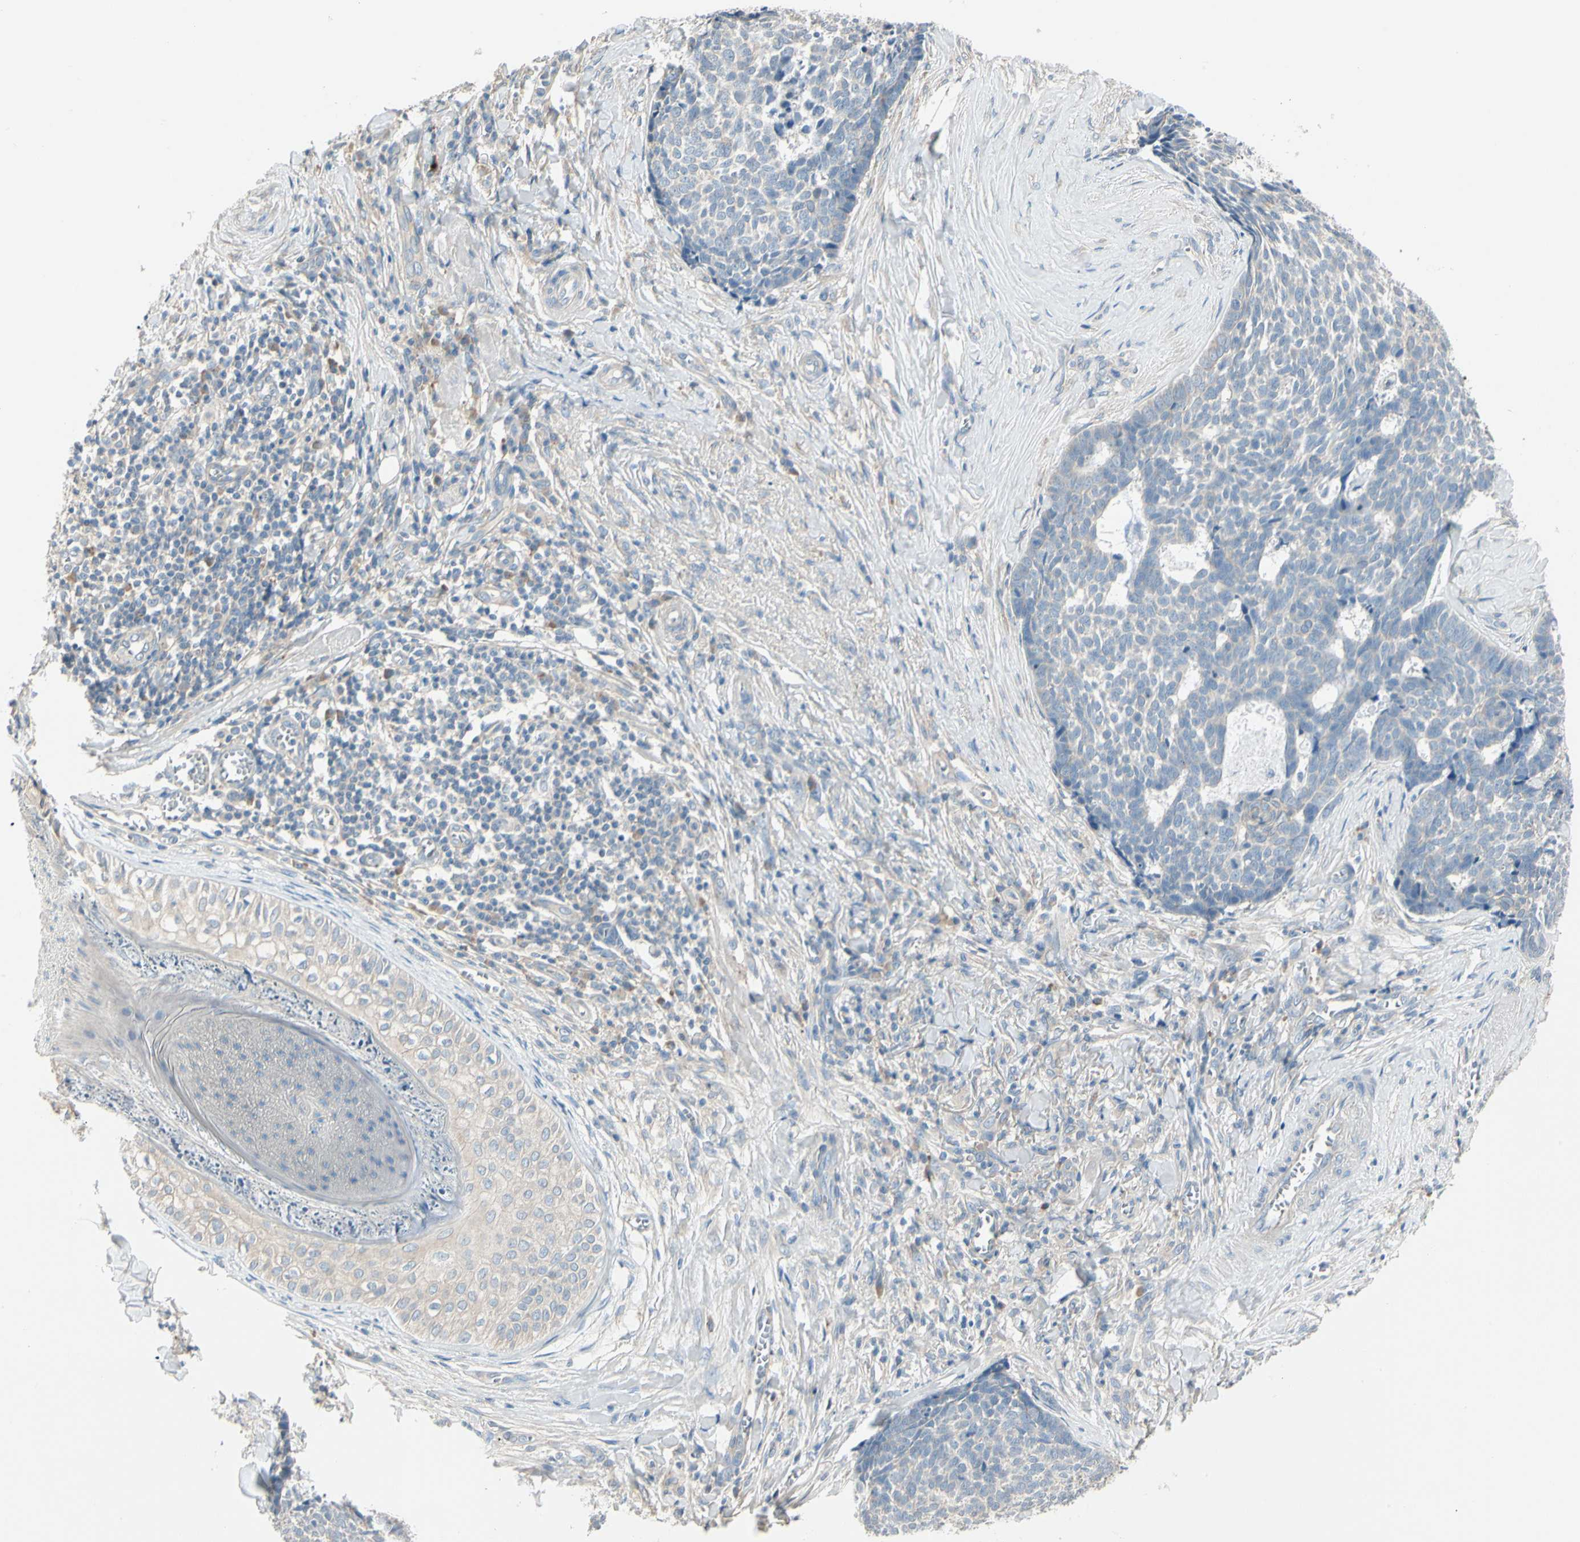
{"staining": {"intensity": "negative", "quantity": "none", "location": "none"}, "tissue": "skin cancer", "cell_type": "Tumor cells", "image_type": "cancer", "snomed": [{"axis": "morphology", "description": "Basal cell carcinoma"}, {"axis": "topography", "description": "Skin"}], "caption": "This is a image of immunohistochemistry (IHC) staining of skin cancer (basal cell carcinoma), which shows no staining in tumor cells.", "gene": "DUSP12", "patient": {"sex": "male", "age": 84}}